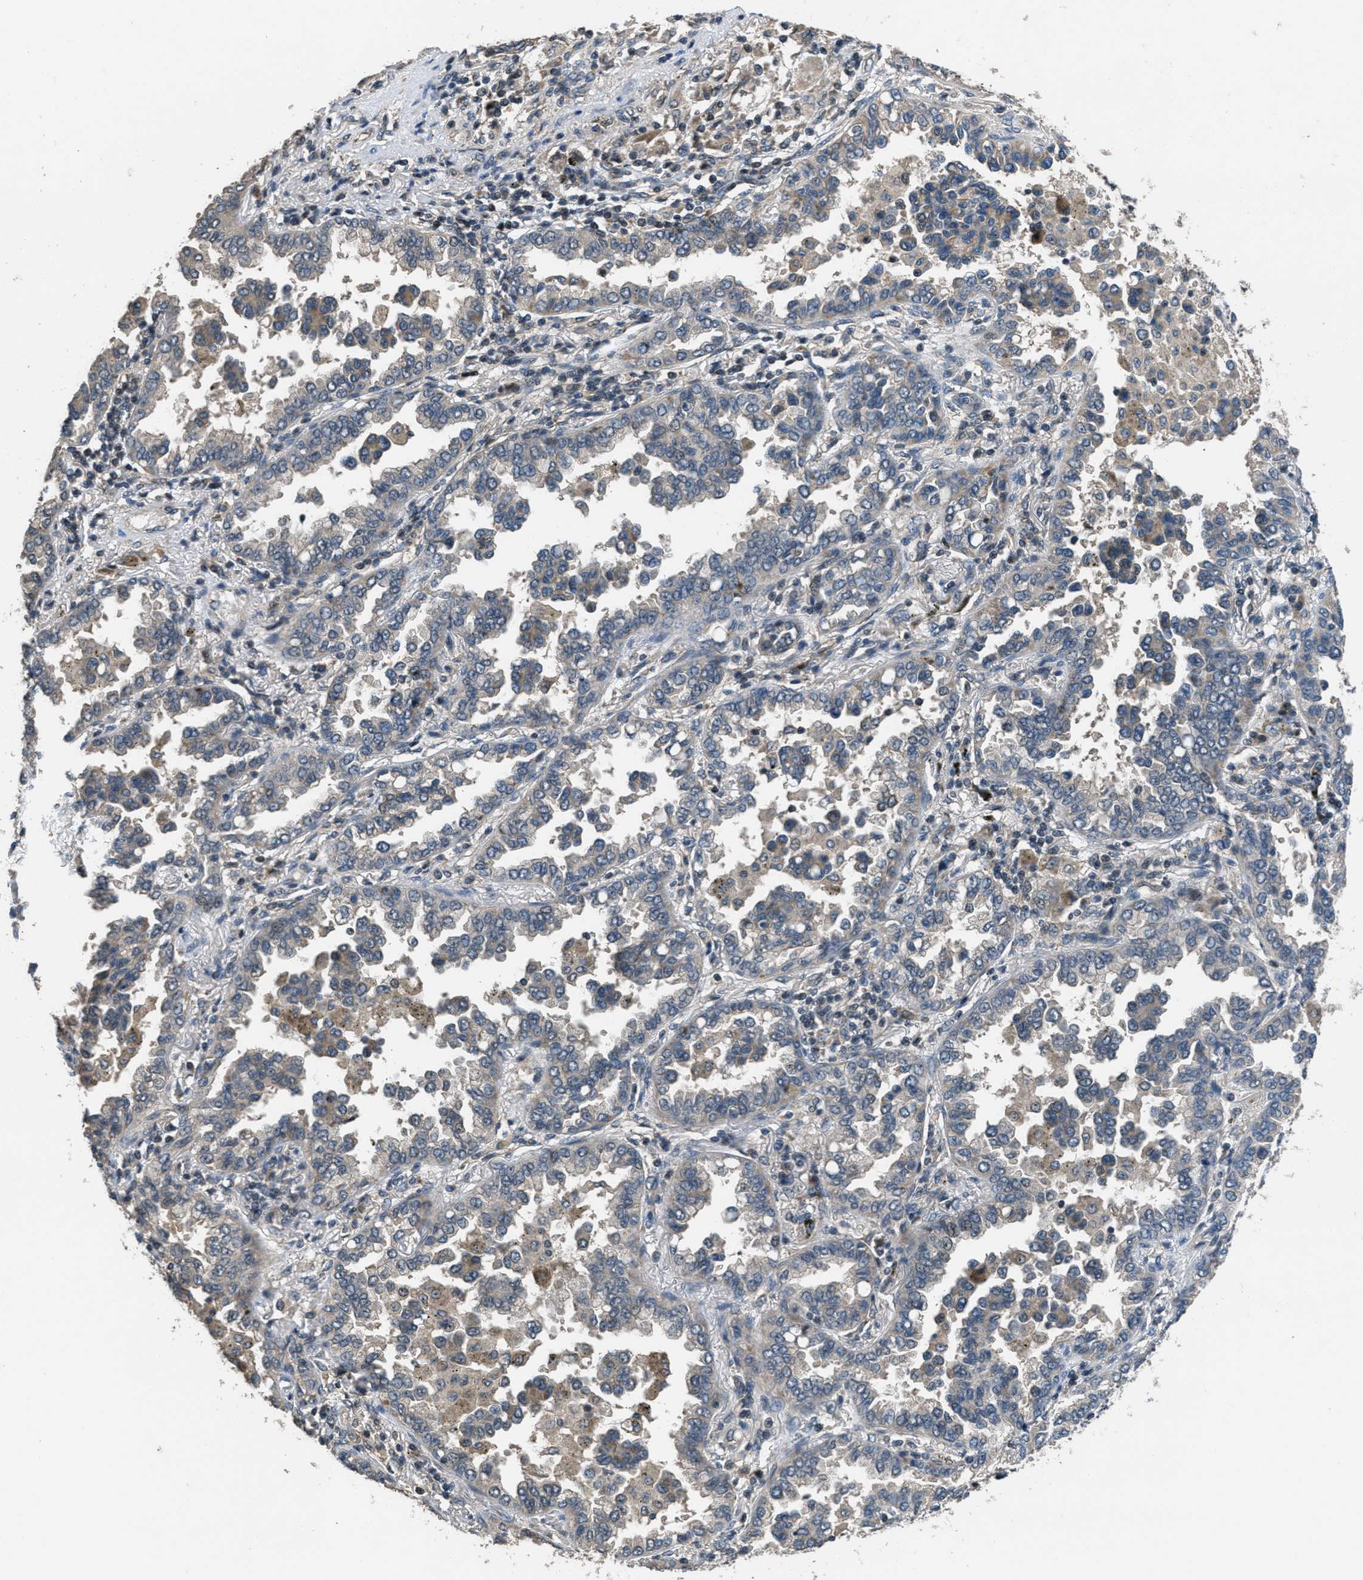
{"staining": {"intensity": "weak", "quantity": "<25%", "location": "cytoplasmic/membranous"}, "tissue": "lung cancer", "cell_type": "Tumor cells", "image_type": "cancer", "snomed": [{"axis": "morphology", "description": "Normal tissue, NOS"}, {"axis": "morphology", "description": "Adenocarcinoma, NOS"}, {"axis": "topography", "description": "Lung"}], "caption": "The micrograph reveals no staining of tumor cells in adenocarcinoma (lung).", "gene": "NAT1", "patient": {"sex": "male", "age": 59}}